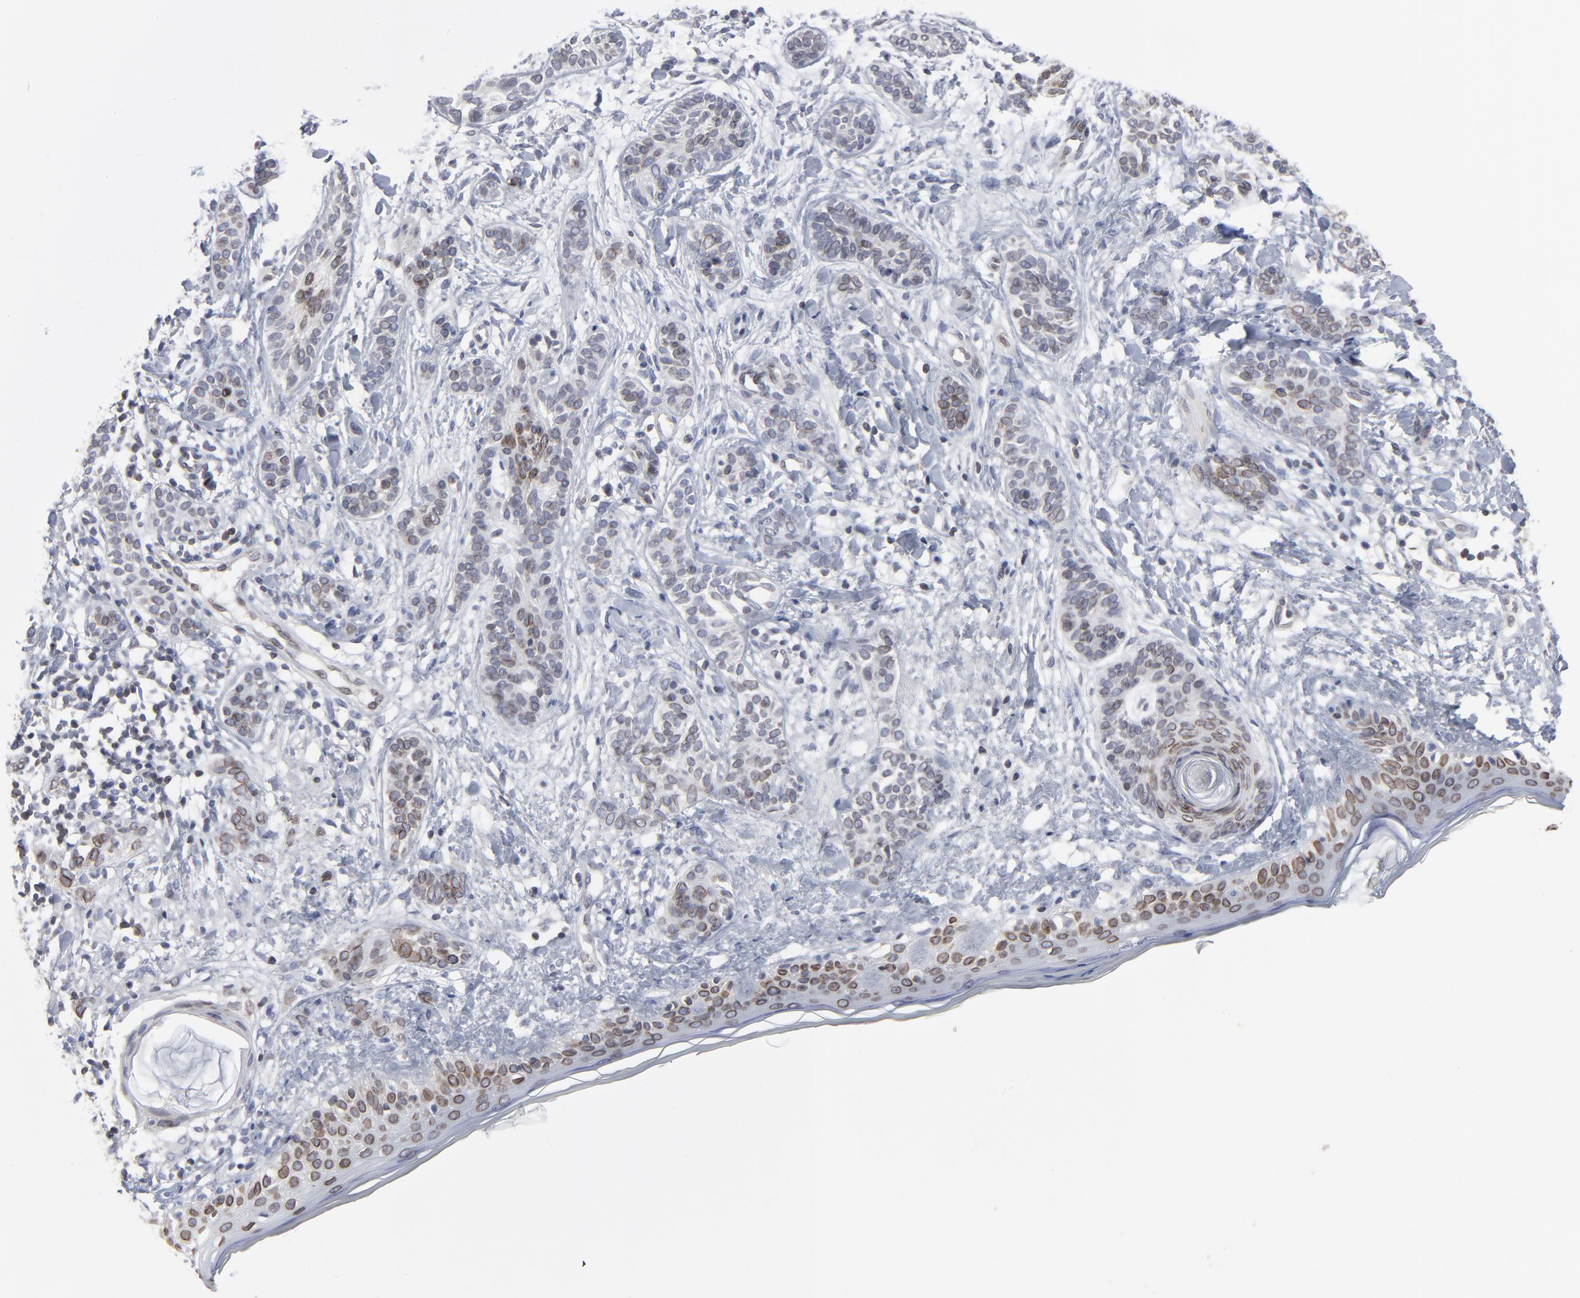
{"staining": {"intensity": "weak", "quantity": "25%-75%", "location": "cytoplasmic/membranous,nuclear"}, "tissue": "skin cancer", "cell_type": "Tumor cells", "image_type": "cancer", "snomed": [{"axis": "morphology", "description": "Normal tissue, NOS"}, {"axis": "morphology", "description": "Basal cell carcinoma"}, {"axis": "topography", "description": "Skin"}], "caption": "Immunohistochemical staining of human skin cancer shows weak cytoplasmic/membranous and nuclear protein staining in approximately 25%-75% of tumor cells.", "gene": "SYNE2", "patient": {"sex": "male", "age": 63}}